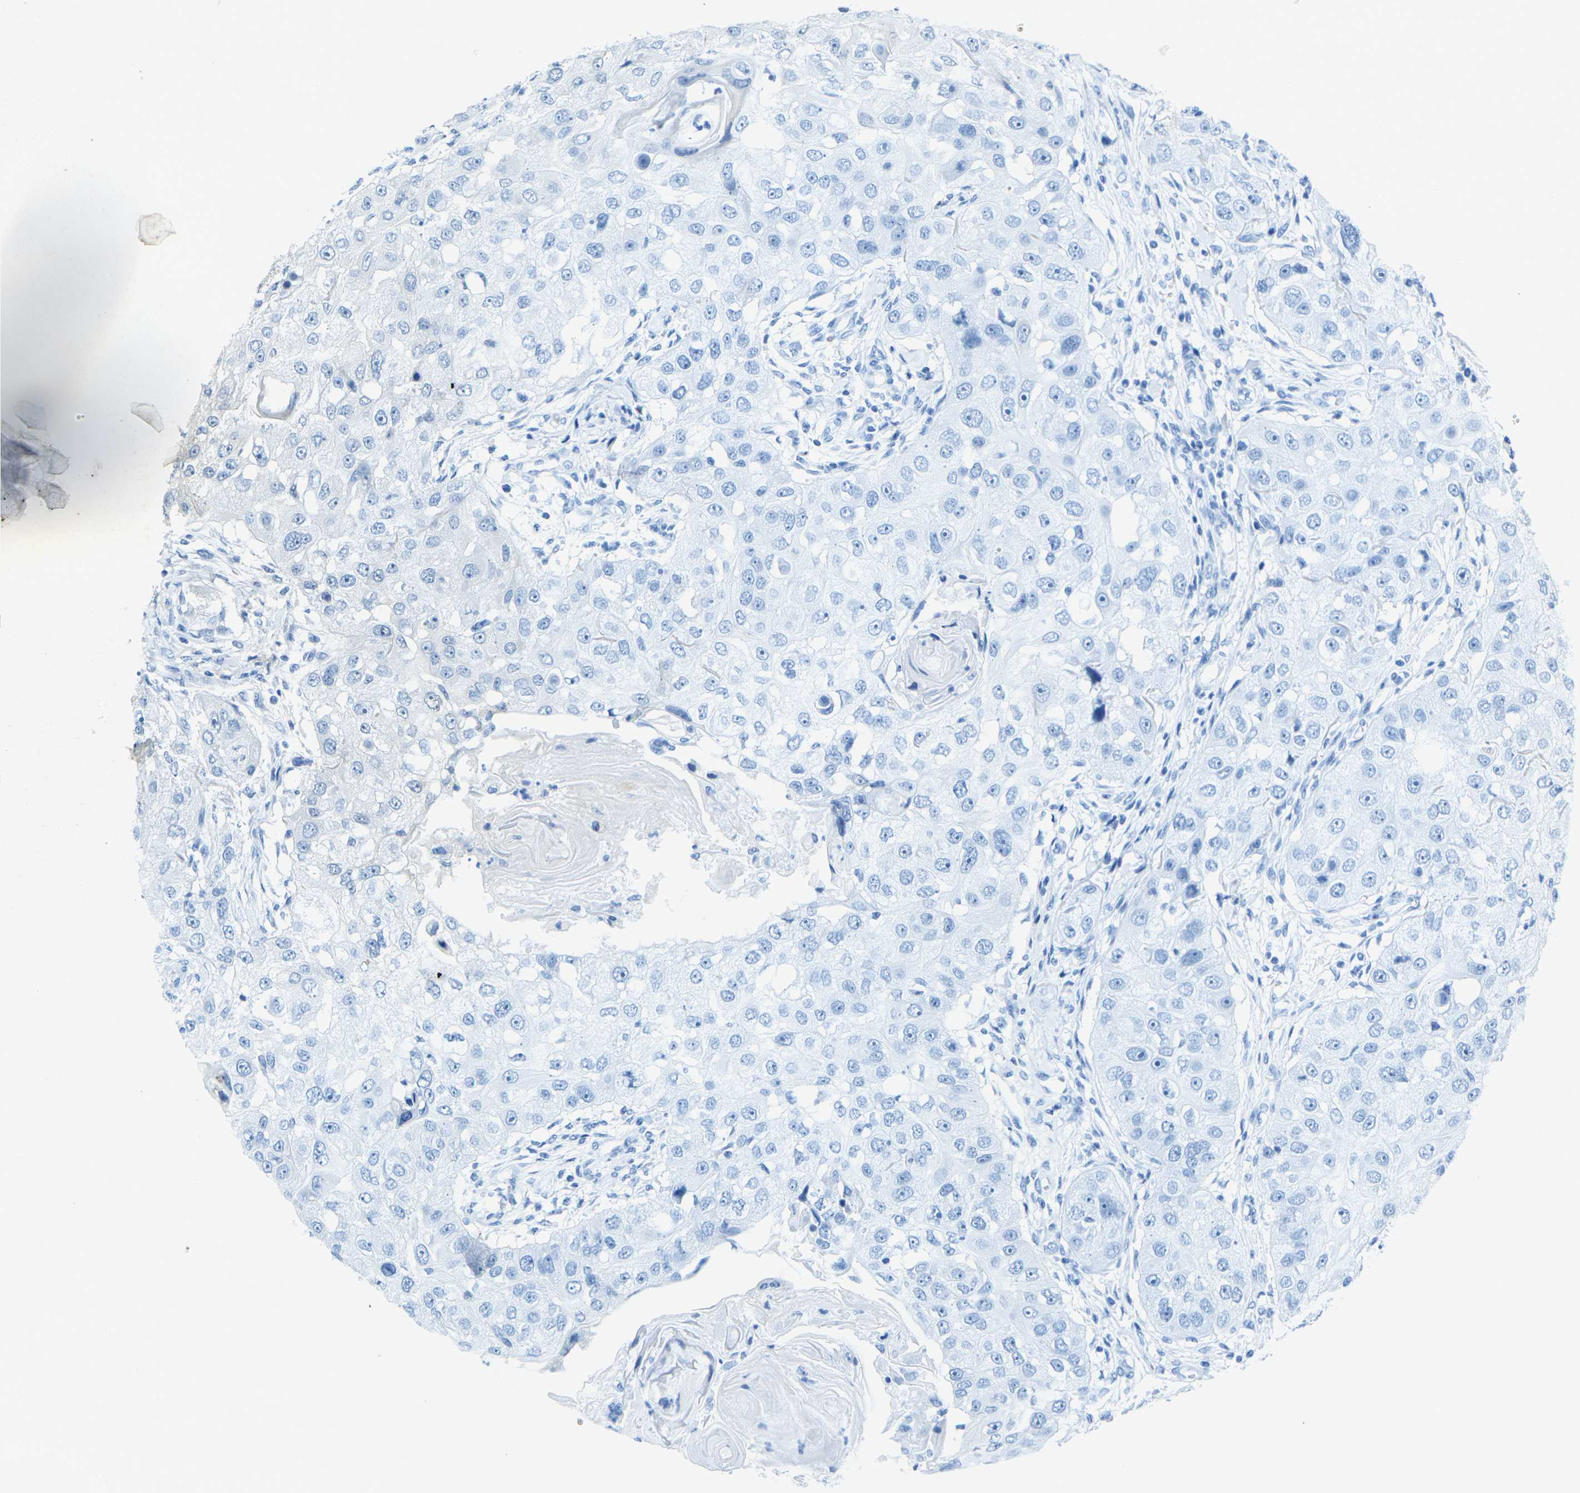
{"staining": {"intensity": "negative", "quantity": "none", "location": "none"}, "tissue": "head and neck cancer", "cell_type": "Tumor cells", "image_type": "cancer", "snomed": [{"axis": "morphology", "description": "Normal tissue, NOS"}, {"axis": "morphology", "description": "Squamous cell carcinoma, NOS"}, {"axis": "topography", "description": "Skeletal muscle"}, {"axis": "topography", "description": "Head-Neck"}], "caption": "Image shows no significant protein positivity in tumor cells of head and neck squamous cell carcinoma.", "gene": "RGMA", "patient": {"sex": "male", "age": 51}}